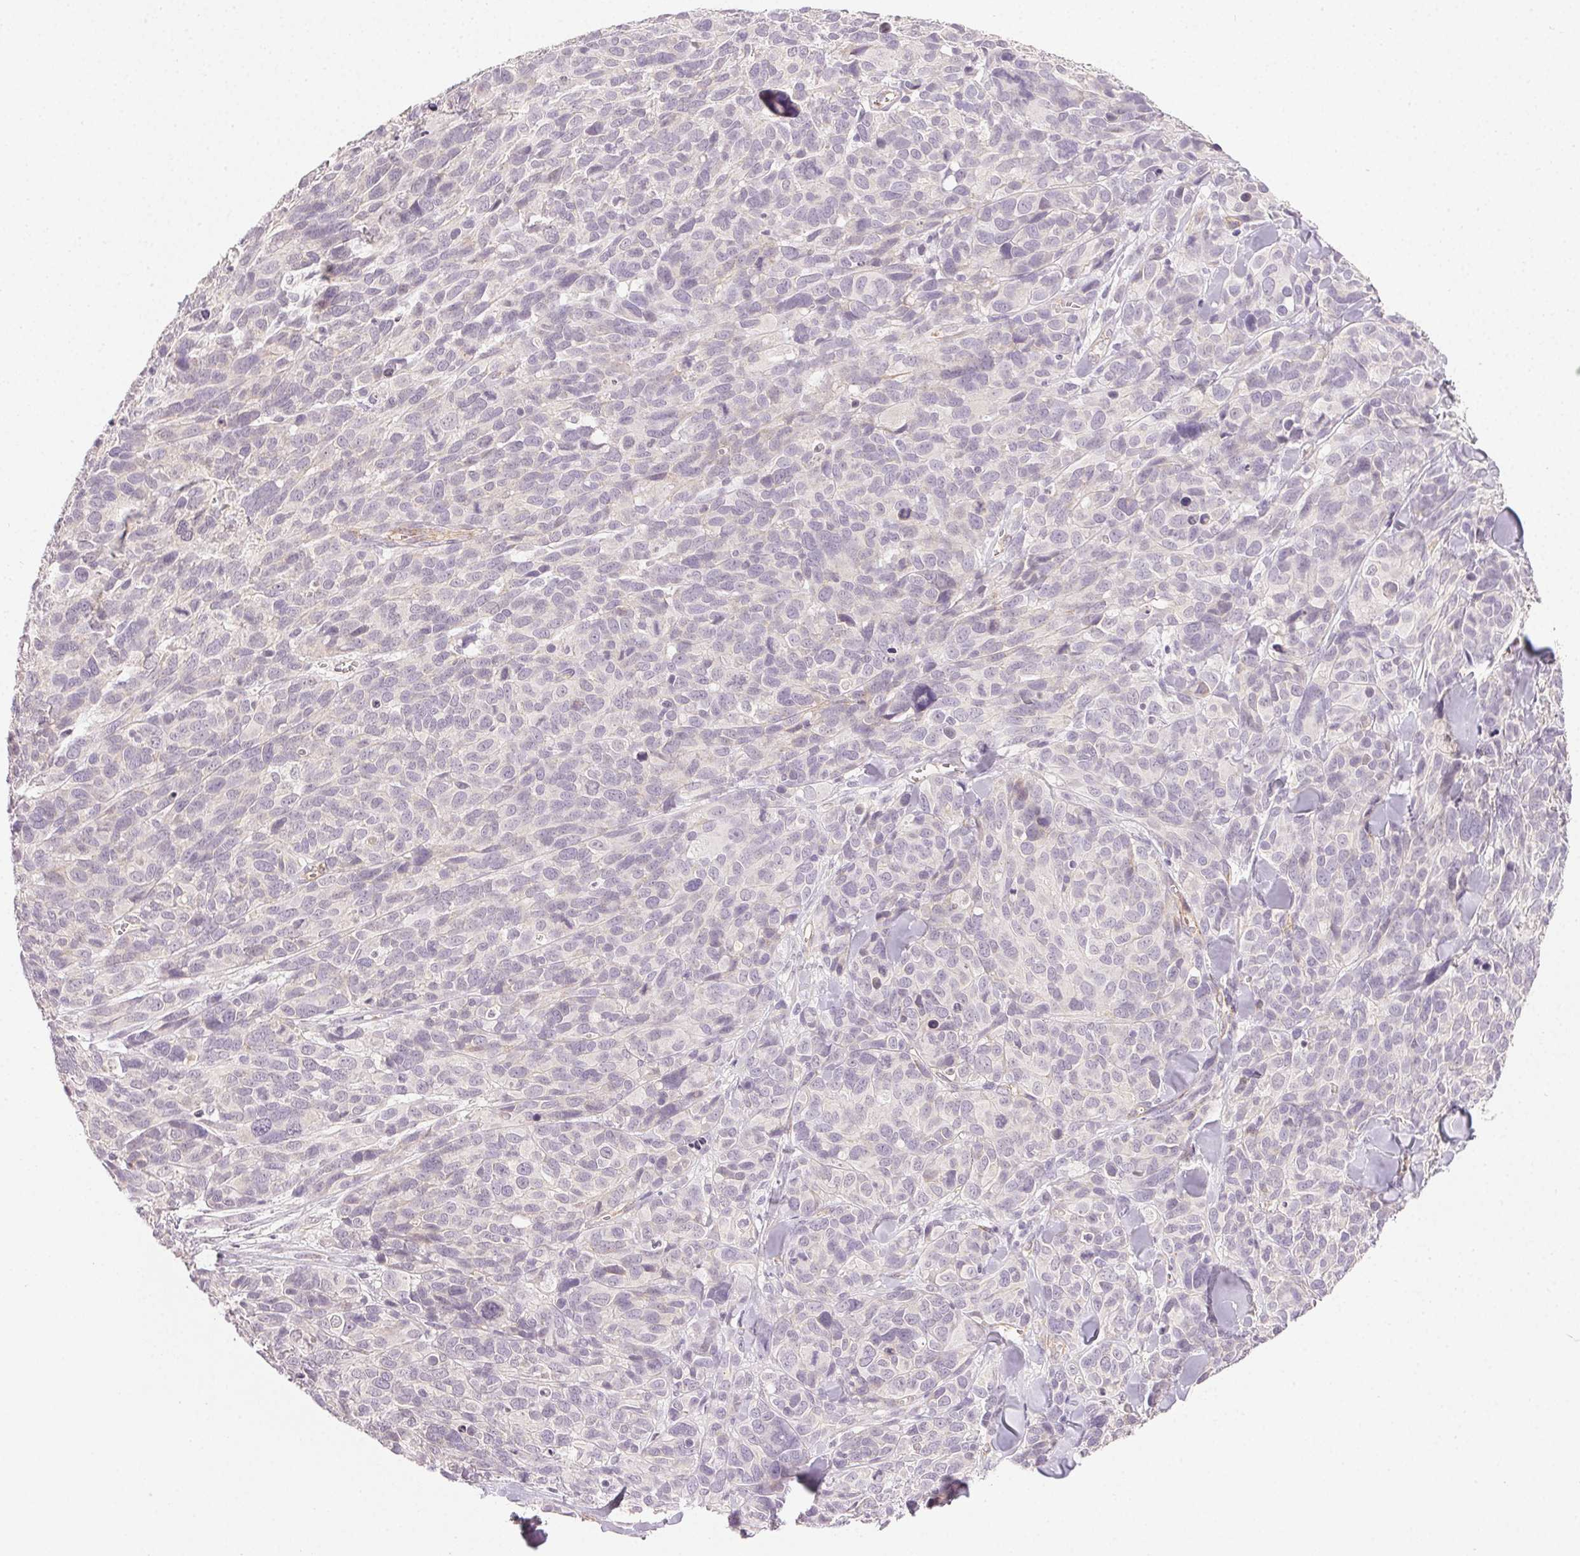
{"staining": {"intensity": "negative", "quantity": "none", "location": "none"}, "tissue": "melanoma", "cell_type": "Tumor cells", "image_type": "cancer", "snomed": [{"axis": "morphology", "description": "Malignant melanoma, NOS"}, {"axis": "topography", "description": "Skin"}], "caption": "An IHC micrograph of melanoma is shown. There is no staining in tumor cells of melanoma.", "gene": "PLCB1", "patient": {"sex": "male", "age": 51}}